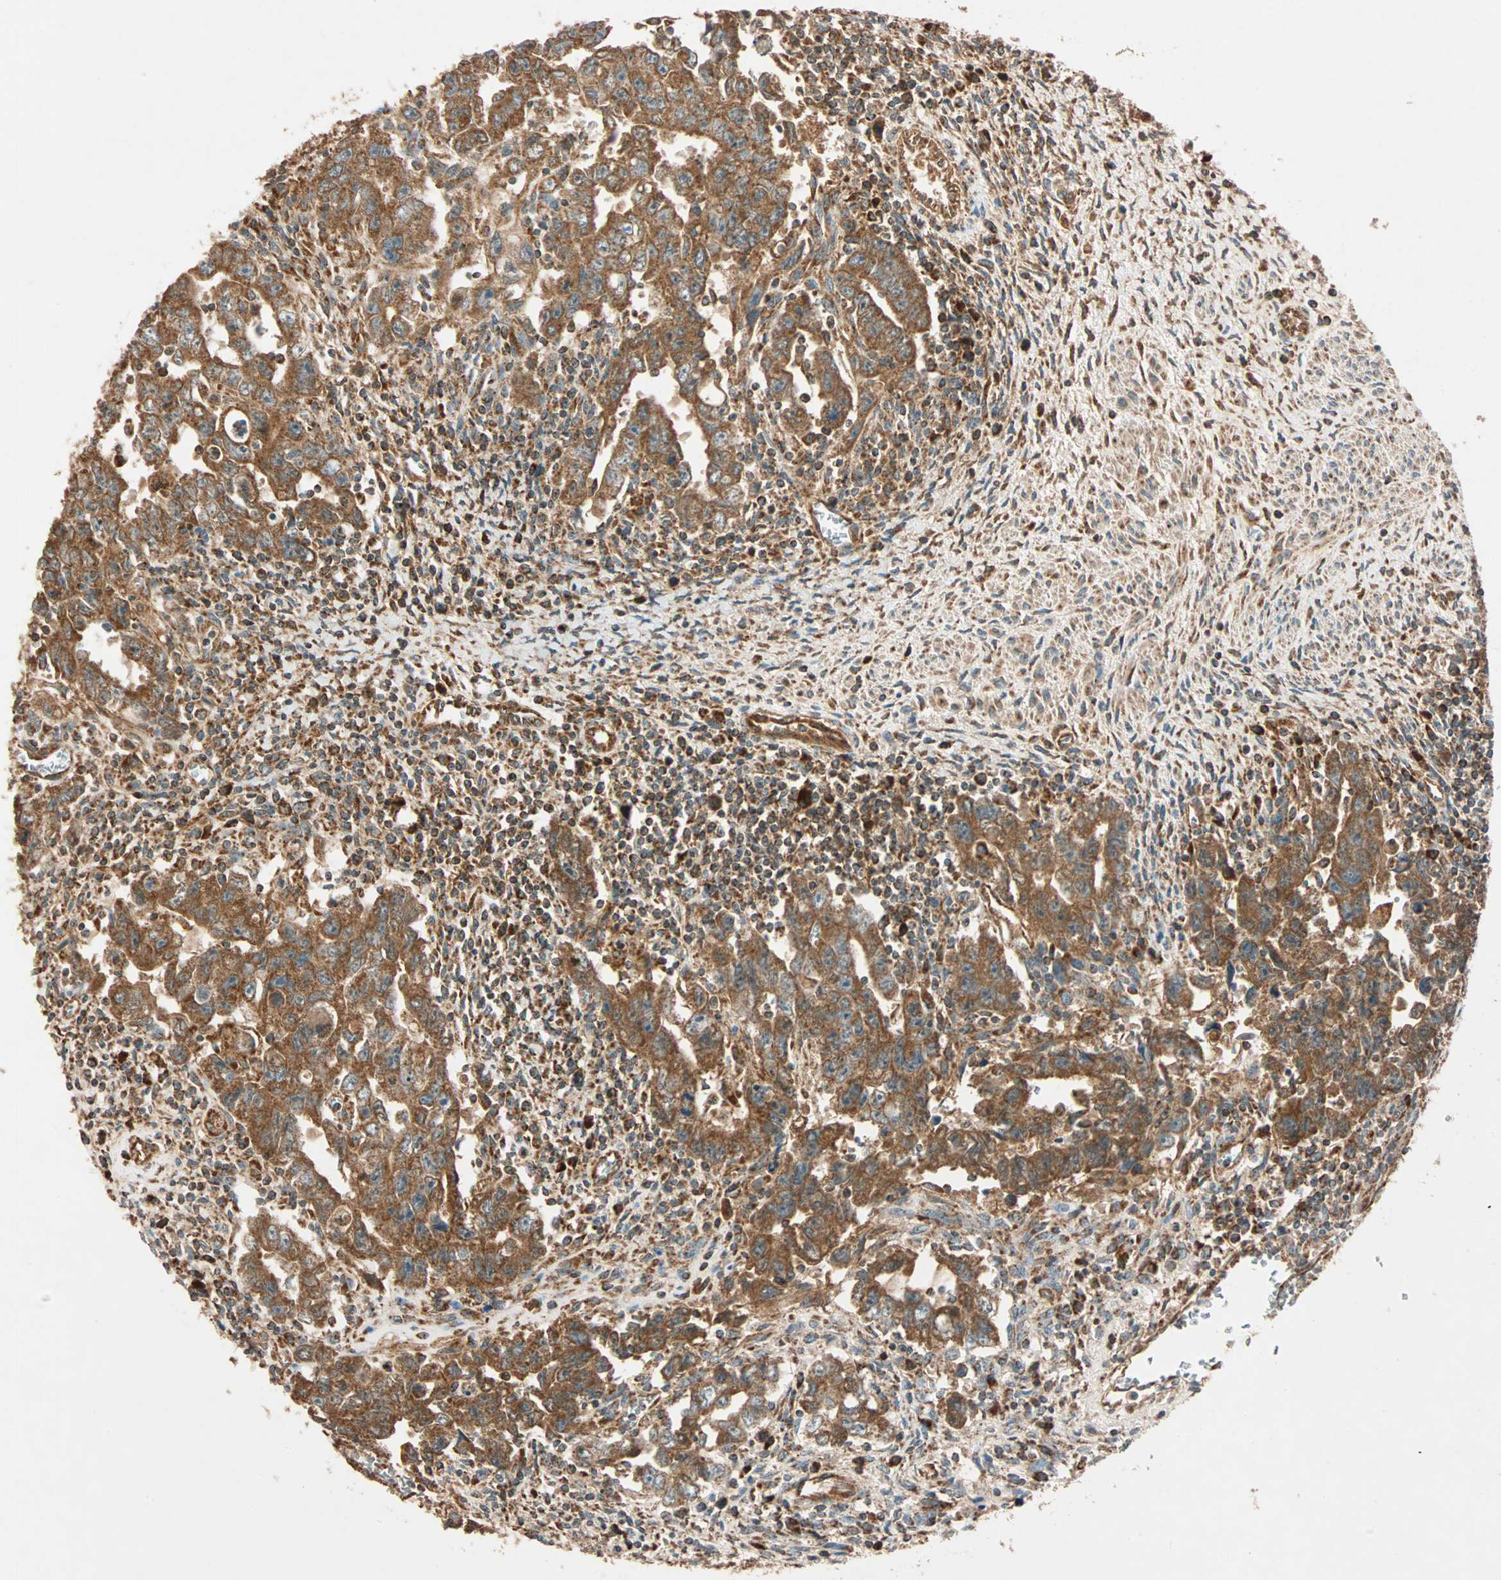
{"staining": {"intensity": "strong", "quantity": ">75%", "location": "cytoplasmic/membranous"}, "tissue": "testis cancer", "cell_type": "Tumor cells", "image_type": "cancer", "snomed": [{"axis": "morphology", "description": "Carcinoma, Embryonal, NOS"}, {"axis": "topography", "description": "Testis"}], "caption": "Human embryonal carcinoma (testis) stained with a brown dye demonstrates strong cytoplasmic/membranous positive positivity in about >75% of tumor cells.", "gene": "MAPK1", "patient": {"sex": "male", "age": 28}}